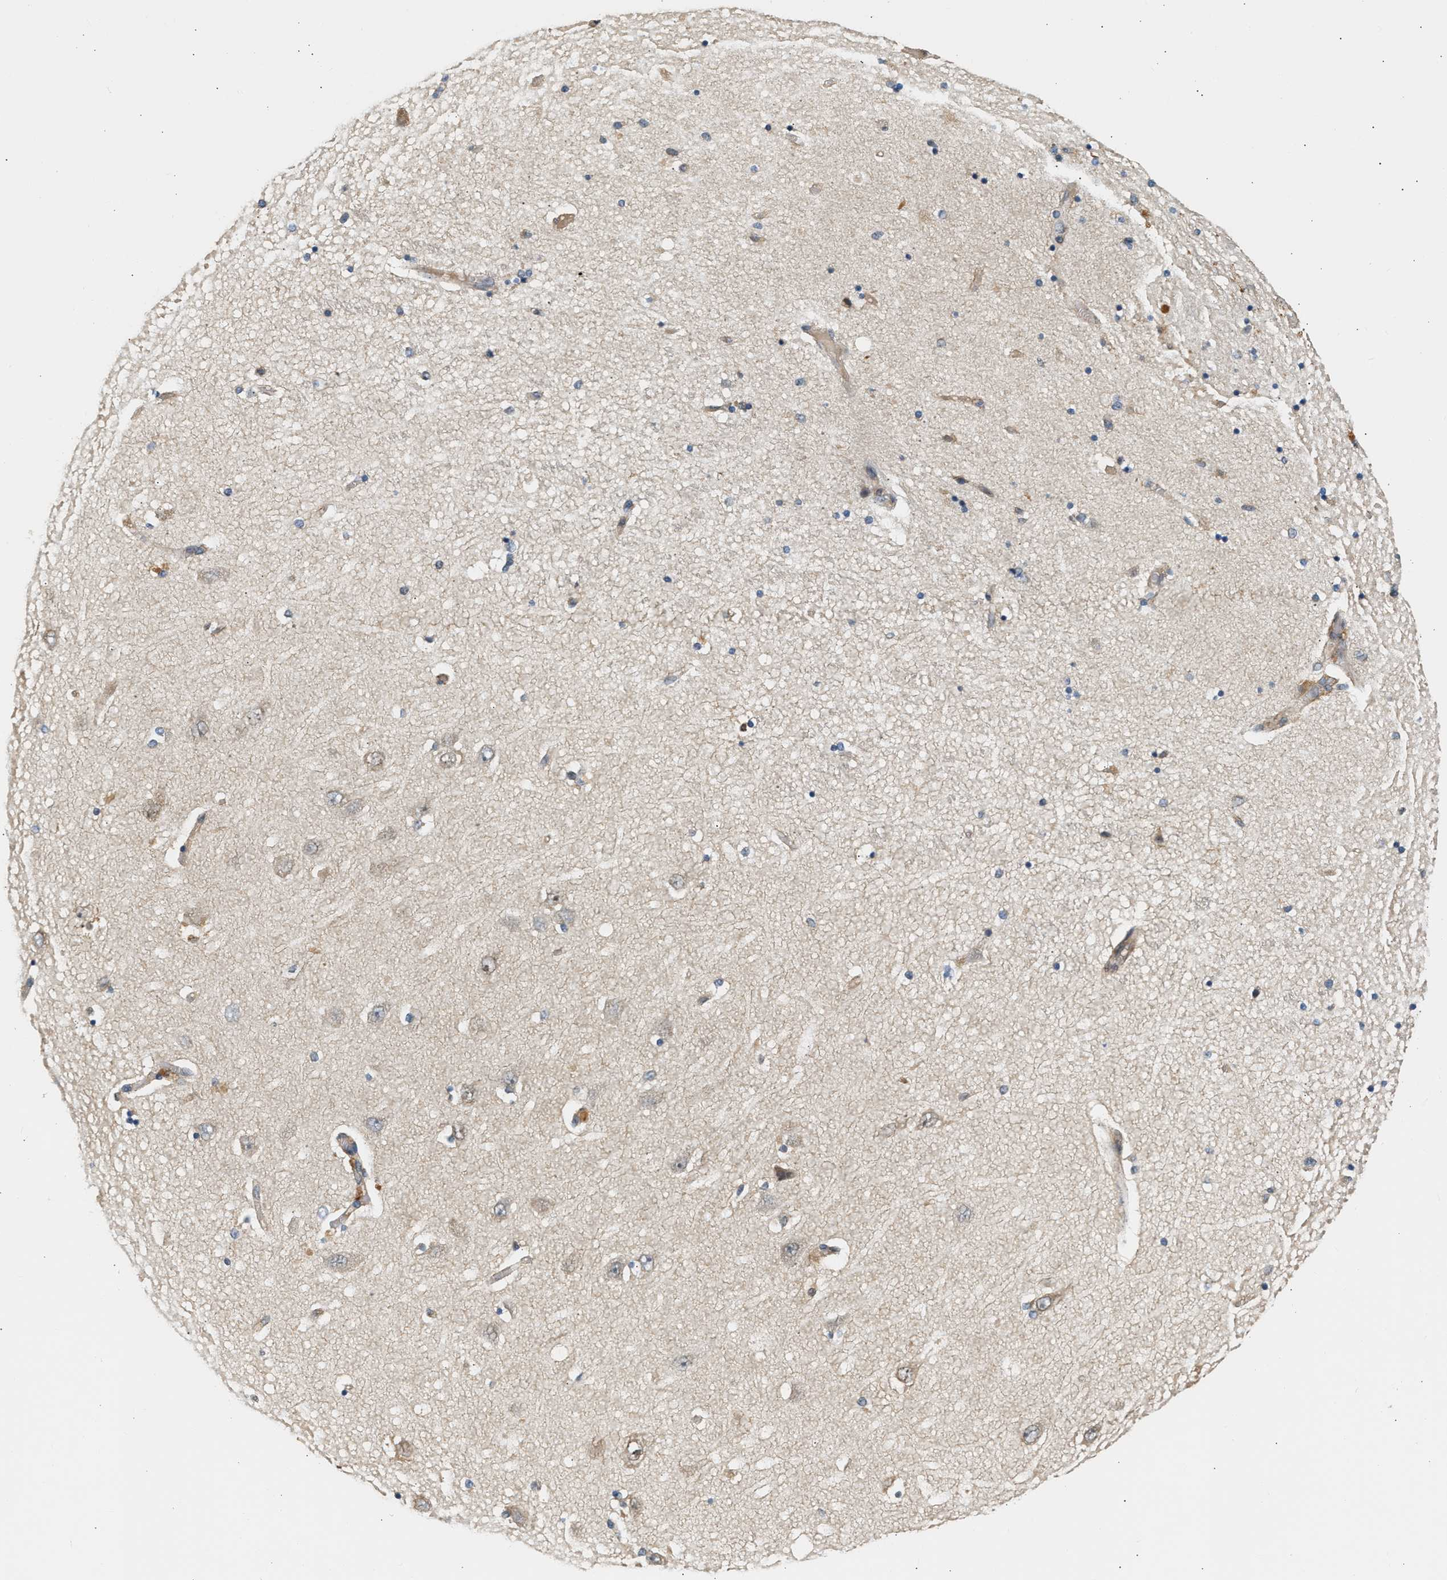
{"staining": {"intensity": "weak", "quantity": "25%-75%", "location": "cytoplasmic/membranous"}, "tissue": "hippocampus", "cell_type": "Glial cells", "image_type": "normal", "snomed": [{"axis": "morphology", "description": "Normal tissue, NOS"}, {"axis": "topography", "description": "Hippocampus"}], "caption": "A brown stain shows weak cytoplasmic/membranous staining of a protein in glial cells of unremarkable hippocampus. (brown staining indicates protein expression, while blue staining denotes nuclei).", "gene": "WDR31", "patient": {"sex": "female", "age": 54}}